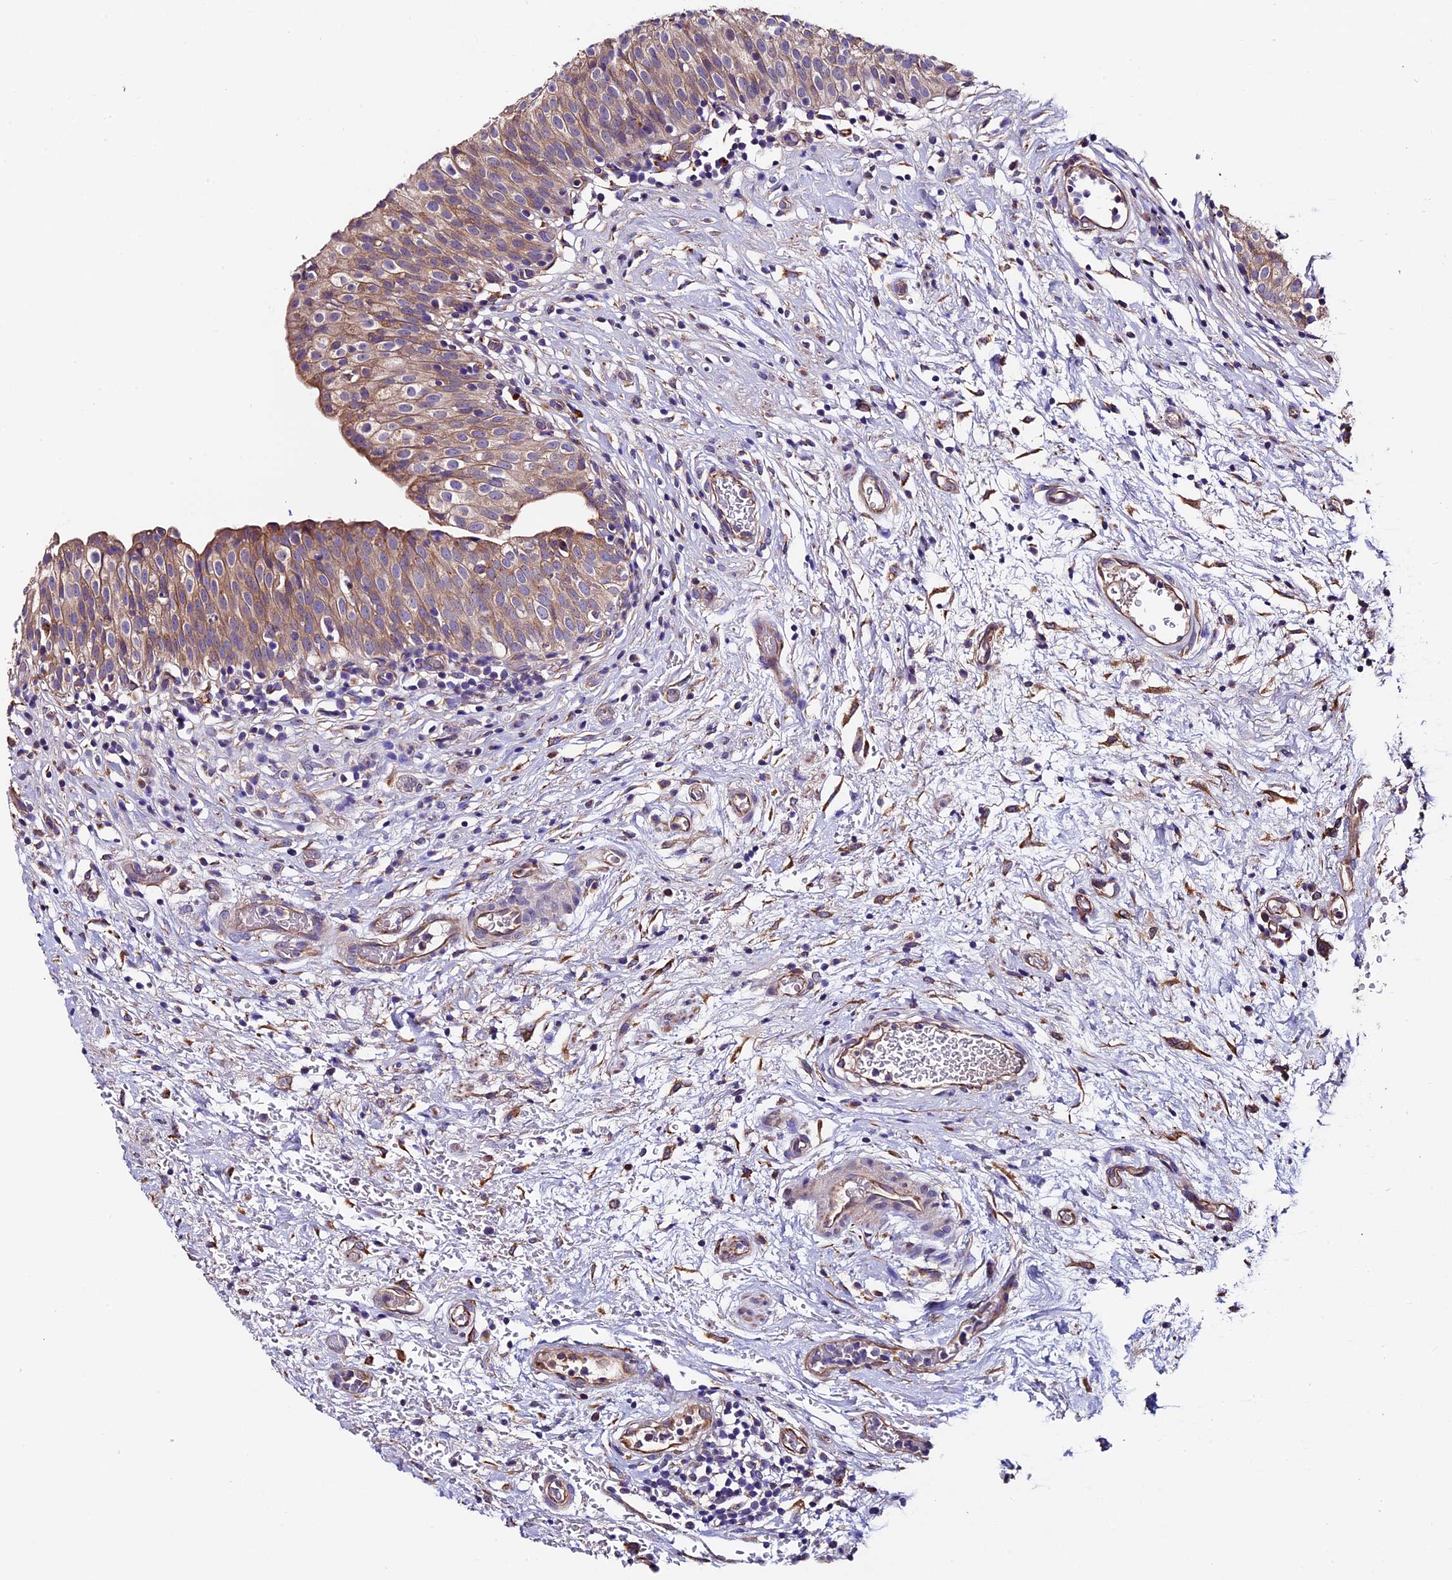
{"staining": {"intensity": "moderate", "quantity": ">75%", "location": "cytoplasmic/membranous"}, "tissue": "urinary bladder", "cell_type": "Urothelial cells", "image_type": "normal", "snomed": [{"axis": "morphology", "description": "Normal tissue, NOS"}, {"axis": "topography", "description": "Urinary bladder"}], "caption": "Immunohistochemical staining of normal urinary bladder shows medium levels of moderate cytoplasmic/membranous expression in about >75% of urothelial cells. (DAB (3,3'-diaminobenzidine) IHC, brown staining for protein, blue staining for nuclei).", "gene": "CLN5", "patient": {"sex": "male", "age": 55}}